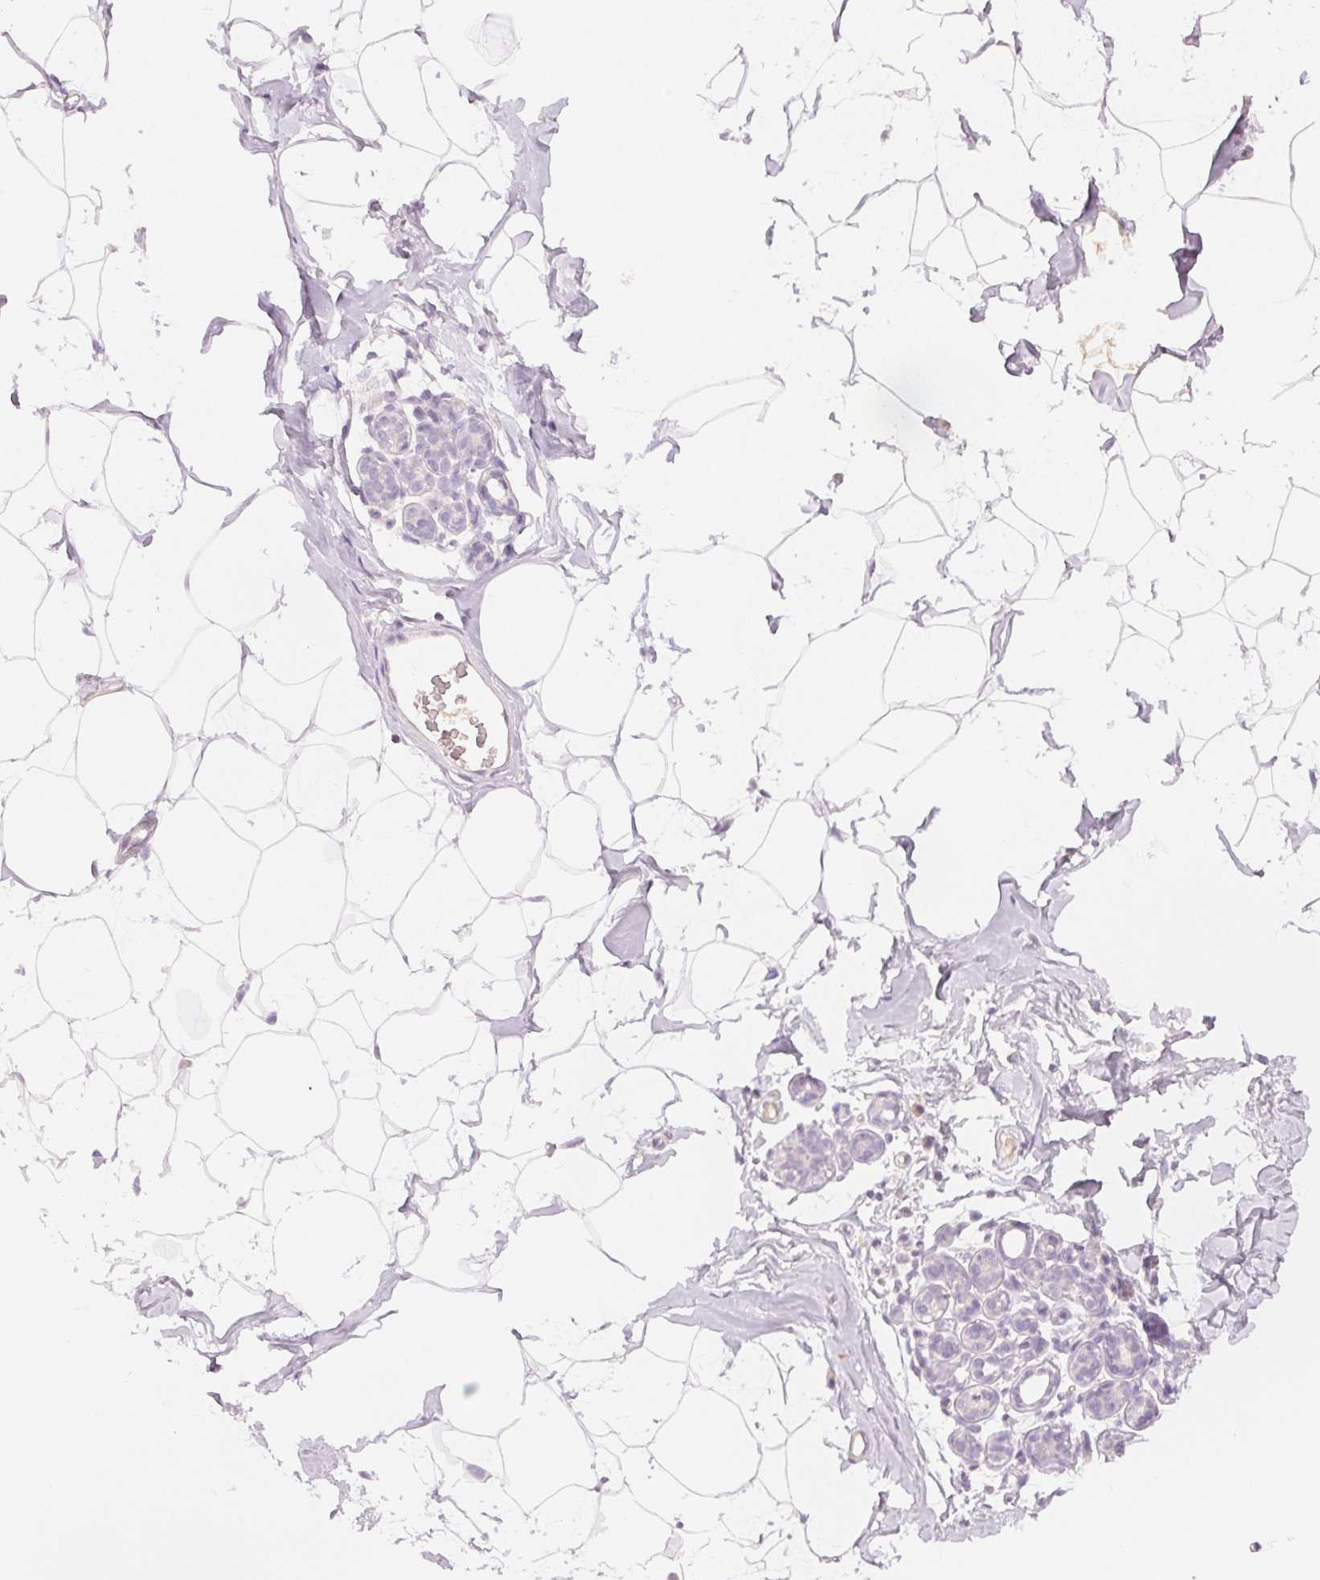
{"staining": {"intensity": "weak", "quantity": "<25%", "location": "cytoplasmic/membranous"}, "tissue": "breast", "cell_type": "Adipocytes", "image_type": "normal", "snomed": [{"axis": "morphology", "description": "Normal tissue, NOS"}, {"axis": "topography", "description": "Breast"}], "caption": "A micrograph of breast stained for a protein exhibits no brown staining in adipocytes. (DAB (3,3'-diaminobenzidine) immunohistochemistry with hematoxylin counter stain).", "gene": "HOXB13", "patient": {"sex": "female", "age": 32}}